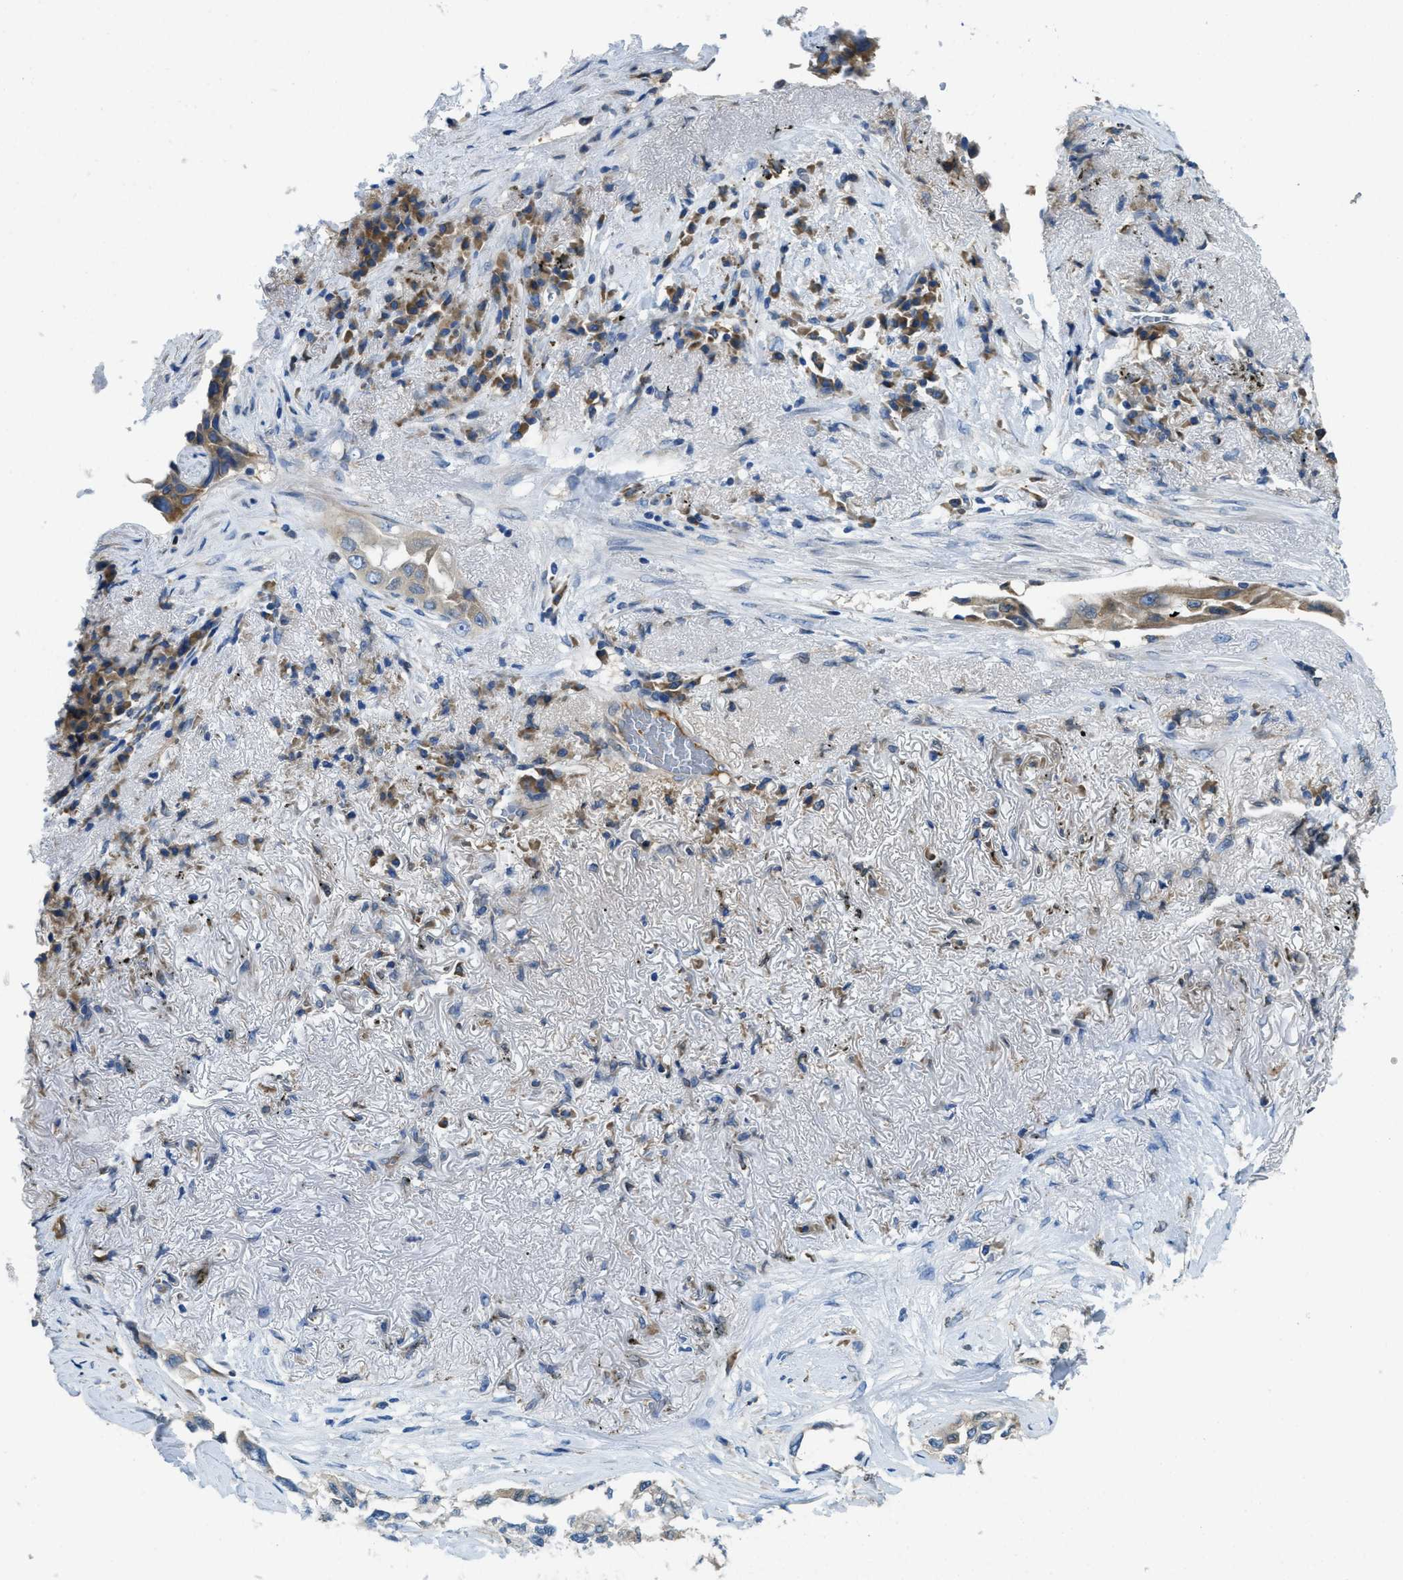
{"staining": {"intensity": "weak", "quantity": "<25%", "location": "cytoplasmic/membranous"}, "tissue": "lung cancer", "cell_type": "Tumor cells", "image_type": "cancer", "snomed": [{"axis": "morphology", "description": "Adenocarcinoma, NOS"}, {"axis": "topography", "description": "Lung"}], "caption": "Human lung cancer stained for a protein using immunohistochemistry (IHC) demonstrates no positivity in tumor cells.", "gene": "MPDU1", "patient": {"sex": "female", "age": 51}}